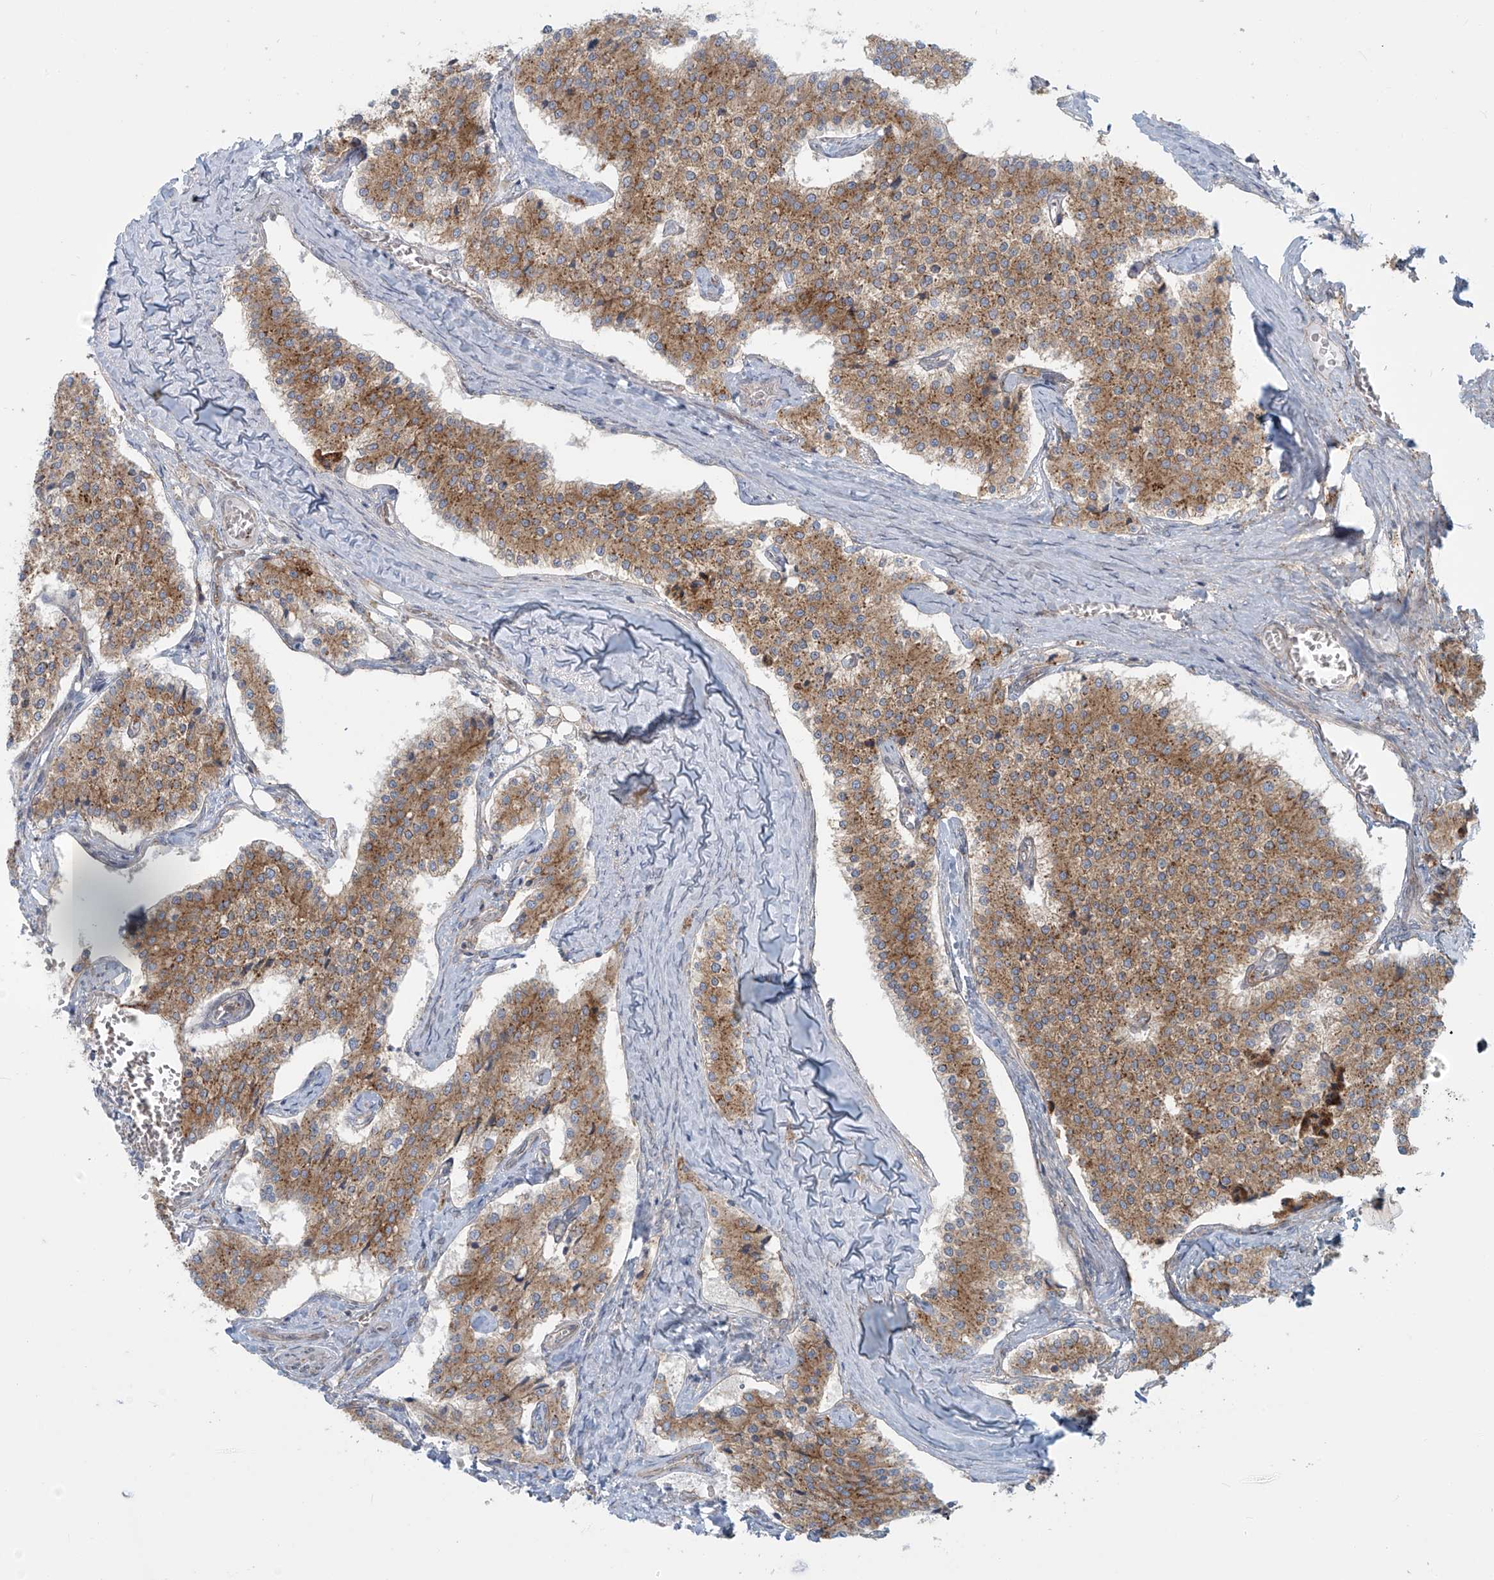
{"staining": {"intensity": "weak", "quantity": ">75%", "location": "cytoplasmic/membranous"}, "tissue": "carcinoid", "cell_type": "Tumor cells", "image_type": "cancer", "snomed": [{"axis": "morphology", "description": "Carcinoid, malignant, NOS"}, {"axis": "topography", "description": "Colon"}], "caption": "Protein expression analysis of carcinoid reveals weak cytoplasmic/membranous positivity in about >75% of tumor cells. The staining is performed using DAB brown chromogen to label protein expression. The nuclei are counter-stained blue using hematoxylin.", "gene": "LZTS3", "patient": {"sex": "female", "age": 52}}